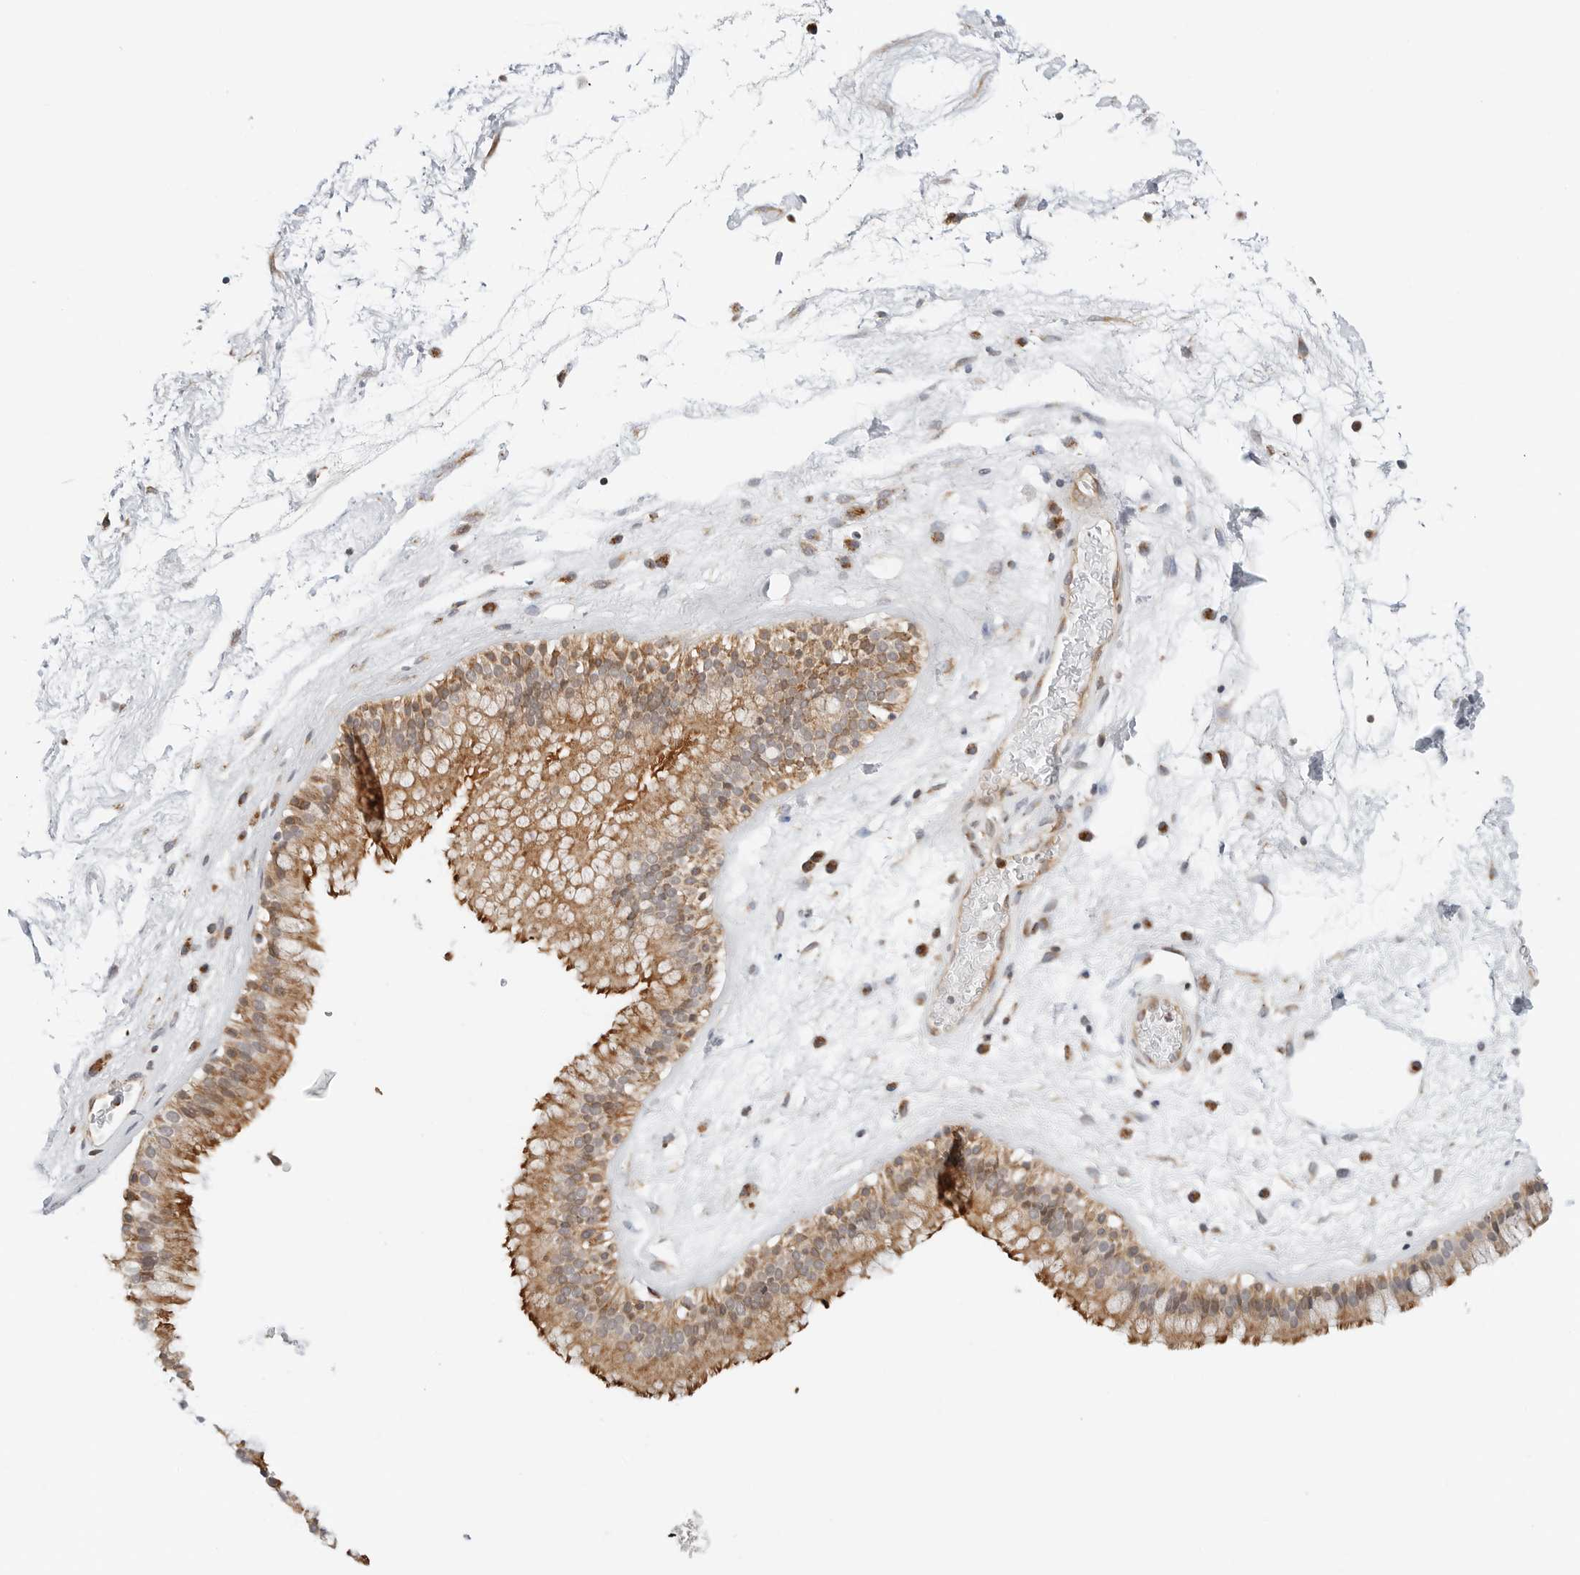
{"staining": {"intensity": "moderate", "quantity": ">75%", "location": "cytoplasmic/membranous"}, "tissue": "nasopharynx", "cell_type": "Respiratory epithelial cells", "image_type": "normal", "snomed": [{"axis": "morphology", "description": "Normal tissue, NOS"}, {"axis": "morphology", "description": "Inflammation, NOS"}, {"axis": "topography", "description": "Nasopharynx"}], "caption": "Immunohistochemistry image of benign human nasopharynx stained for a protein (brown), which reveals medium levels of moderate cytoplasmic/membranous positivity in about >75% of respiratory epithelial cells.", "gene": "DYRK4", "patient": {"sex": "male", "age": 48}}